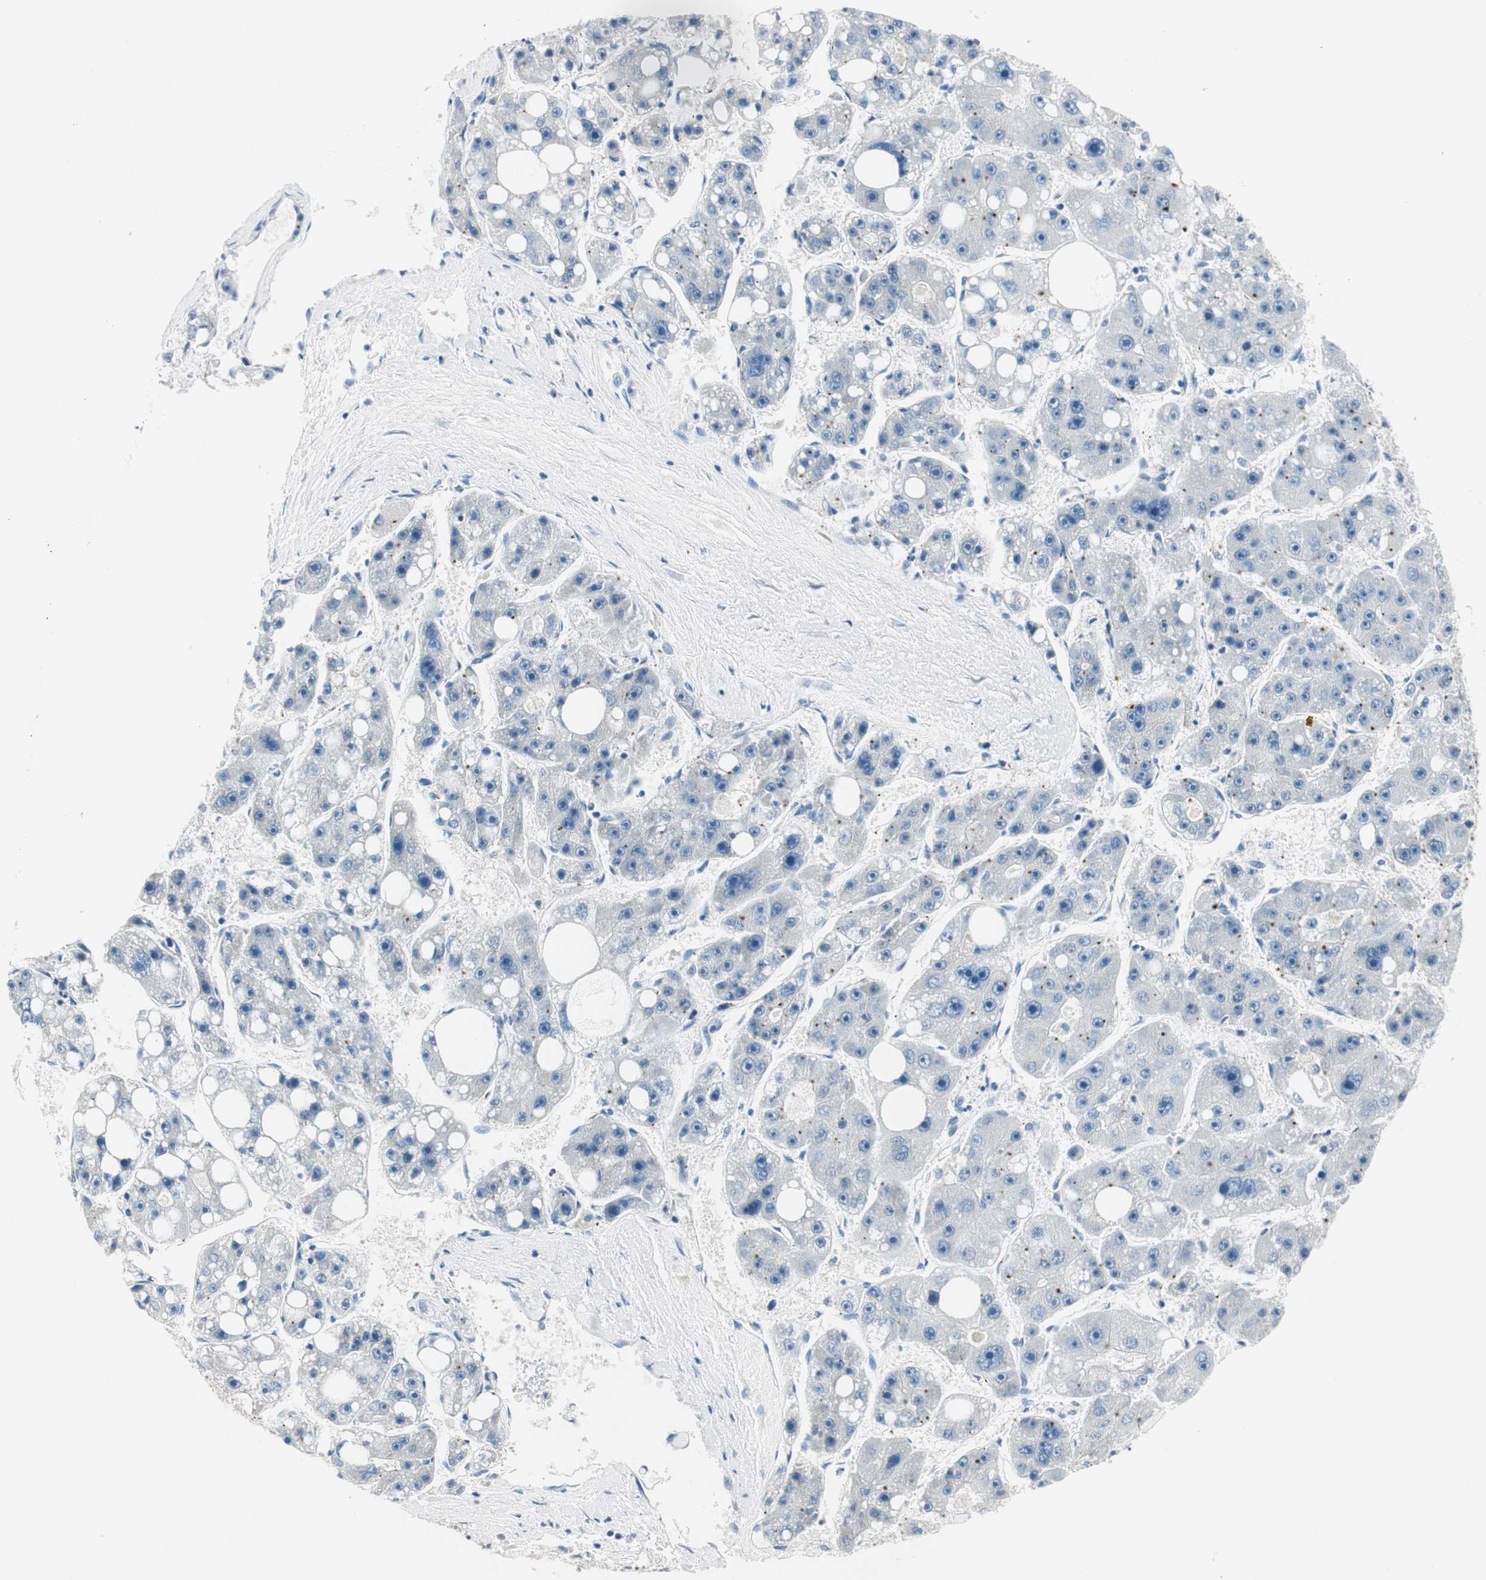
{"staining": {"intensity": "negative", "quantity": "none", "location": "none"}, "tissue": "liver cancer", "cell_type": "Tumor cells", "image_type": "cancer", "snomed": [{"axis": "morphology", "description": "Carcinoma, Hepatocellular, NOS"}, {"axis": "topography", "description": "Liver"}], "caption": "This is an IHC micrograph of liver cancer (hepatocellular carcinoma). There is no expression in tumor cells.", "gene": "TMF1", "patient": {"sex": "female", "age": 61}}